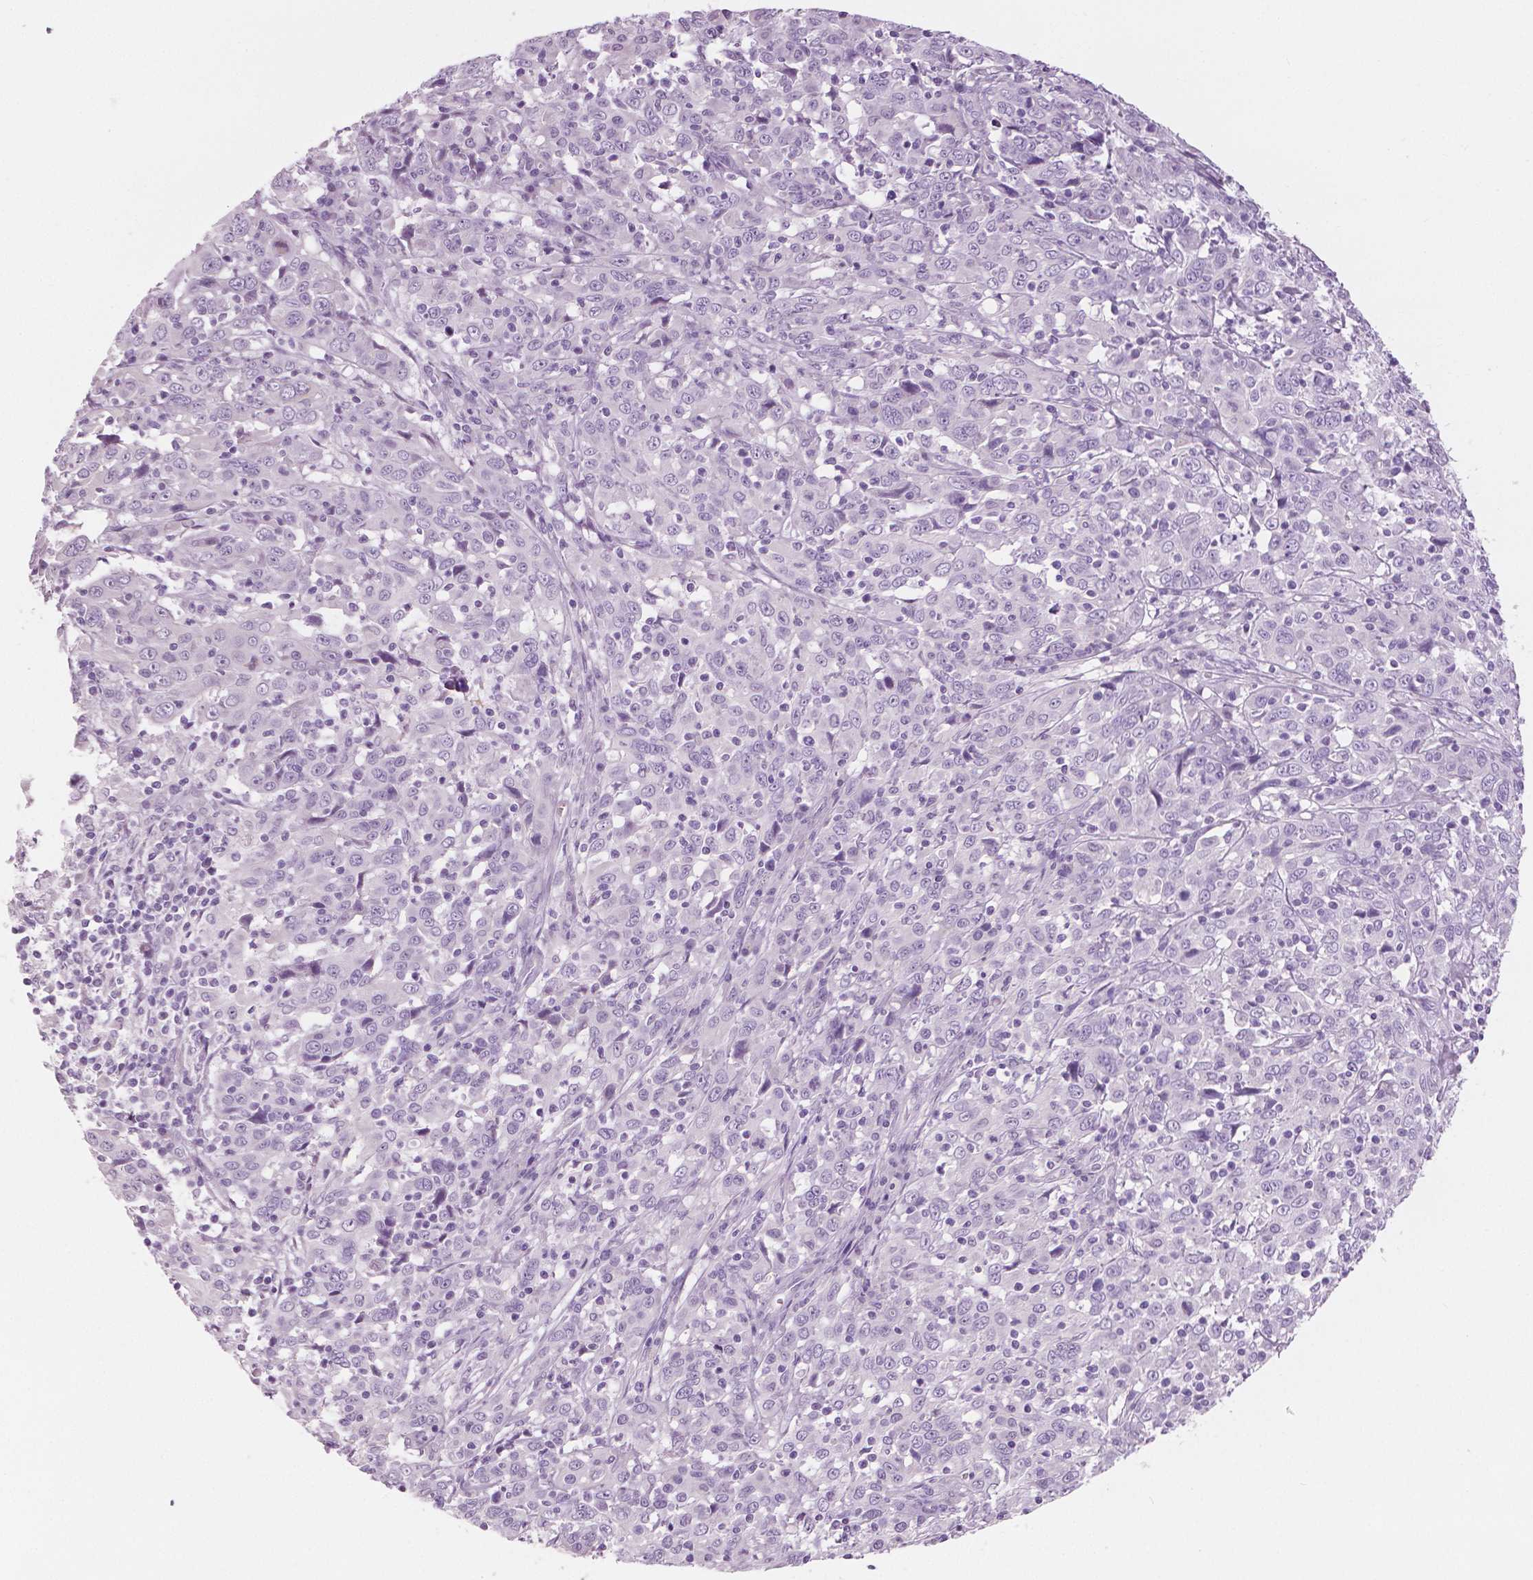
{"staining": {"intensity": "negative", "quantity": "none", "location": "none"}, "tissue": "cervical cancer", "cell_type": "Tumor cells", "image_type": "cancer", "snomed": [{"axis": "morphology", "description": "Squamous cell carcinoma, NOS"}, {"axis": "topography", "description": "Cervix"}], "caption": "Tumor cells are negative for protein expression in human cervical cancer (squamous cell carcinoma).", "gene": "SLC24A1", "patient": {"sex": "female", "age": 46}}